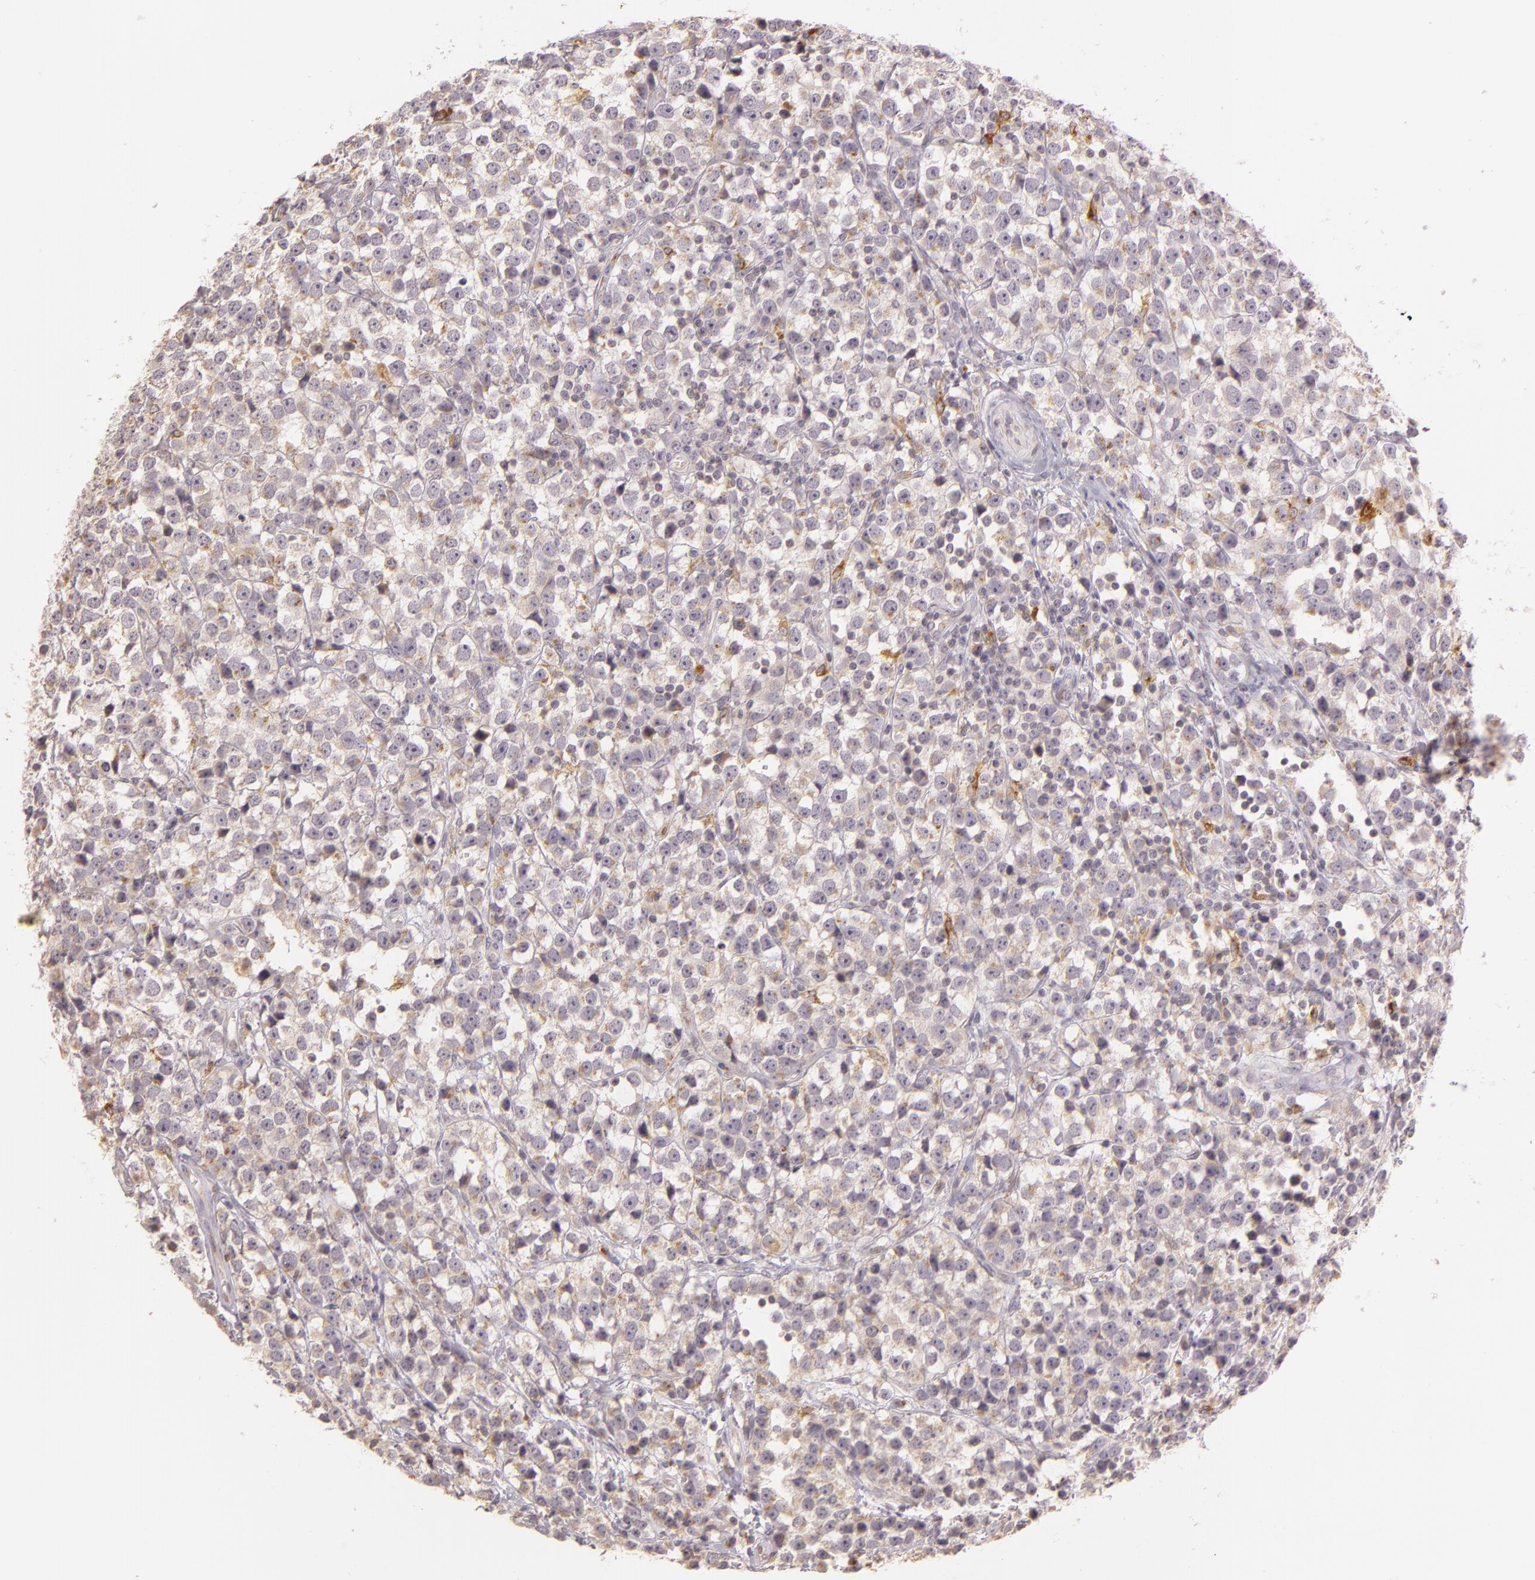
{"staining": {"intensity": "weak", "quantity": ">75%", "location": "cytoplasmic/membranous"}, "tissue": "testis cancer", "cell_type": "Tumor cells", "image_type": "cancer", "snomed": [{"axis": "morphology", "description": "Seminoma, NOS"}, {"axis": "topography", "description": "Testis"}], "caption": "A low amount of weak cytoplasmic/membranous staining is seen in about >75% of tumor cells in testis seminoma tissue.", "gene": "LGMN", "patient": {"sex": "male", "age": 25}}